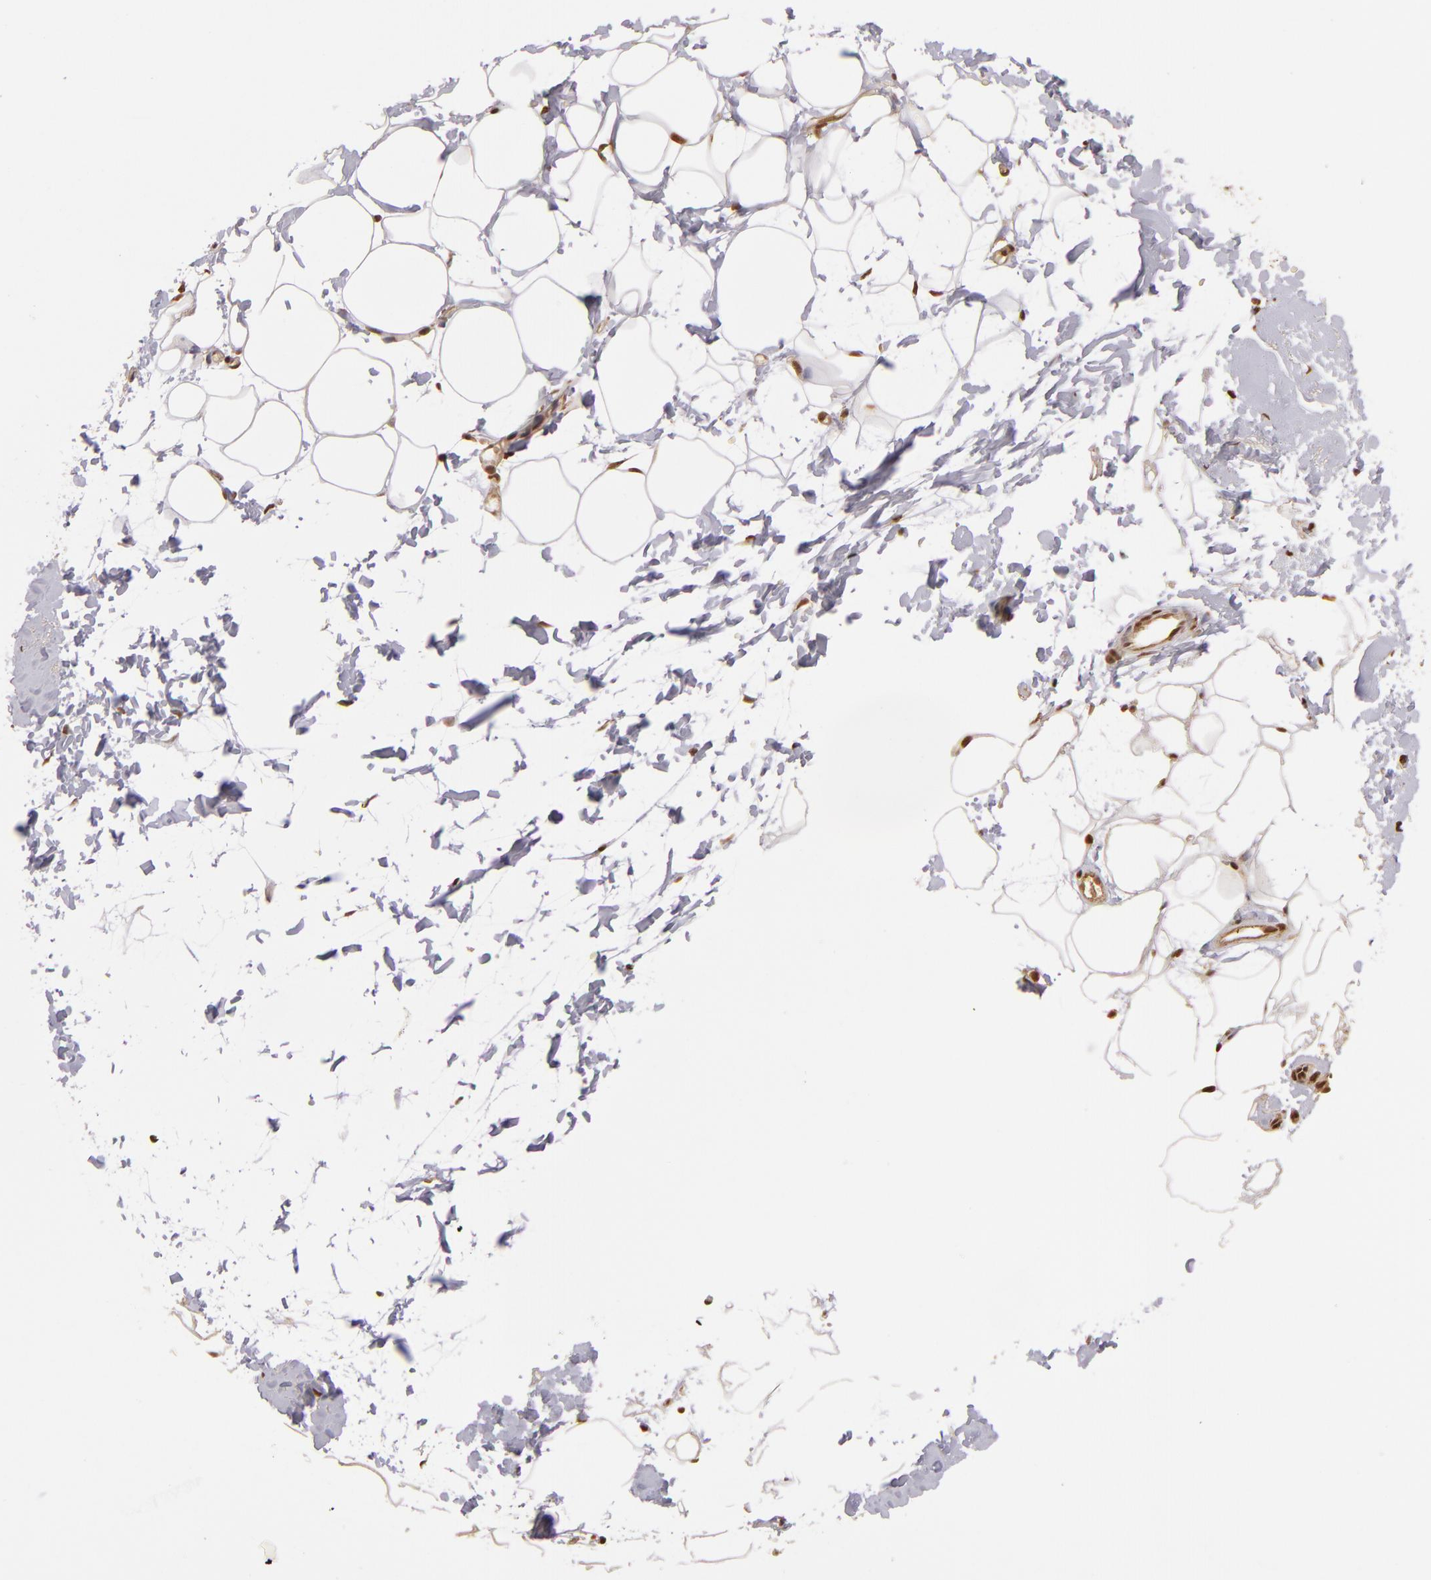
{"staining": {"intensity": "moderate", "quantity": ">75%", "location": "nuclear"}, "tissue": "adipose tissue", "cell_type": "Adipocytes", "image_type": "normal", "snomed": [{"axis": "morphology", "description": "Normal tissue, NOS"}, {"axis": "morphology", "description": "Fibrosis, NOS"}, {"axis": "topography", "description": "Breast"}], "caption": "Adipose tissue stained with a brown dye displays moderate nuclear positive staining in about >75% of adipocytes.", "gene": "ARPC2", "patient": {"sex": "female", "age": 24}}